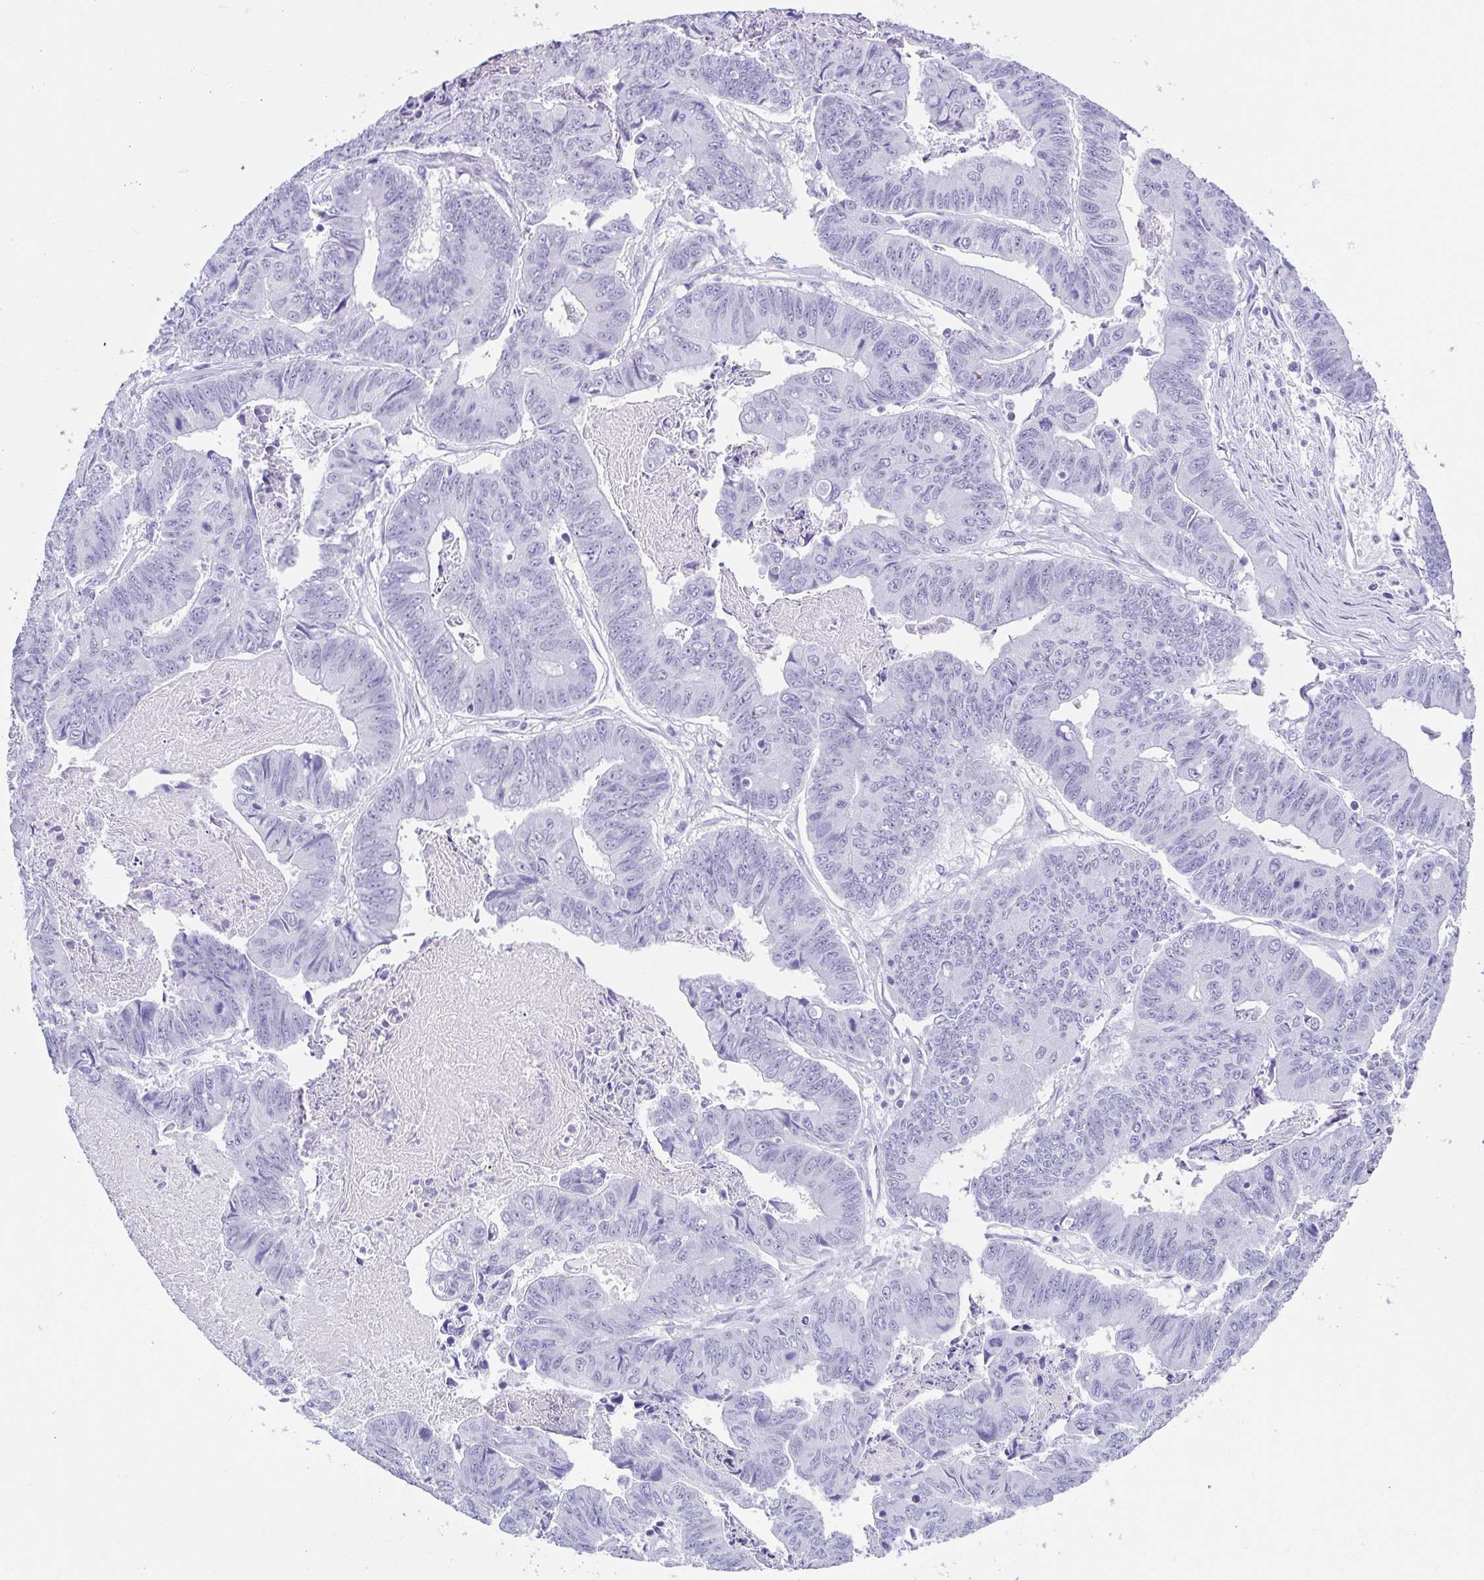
{"staining": {"intensity": "negative", "quantity": "none", "location": "none"}, "tissue": "stomach cancer", "cell_type": "Tumor cells", "image_type": "cancer", "snomed": [{"axis": "morphology", "description": "Adenocarcinoma, NOS"}, {"axis": "topography", "description": "Stomach, lower"}], "caption": "Human stomach cancer (adenocarcinoma) stained for a protein using immunohistochemistry reveals no staining in tumor cells.", "gene": "ESX1", "patient": {"sex": "male", "age": 77}}